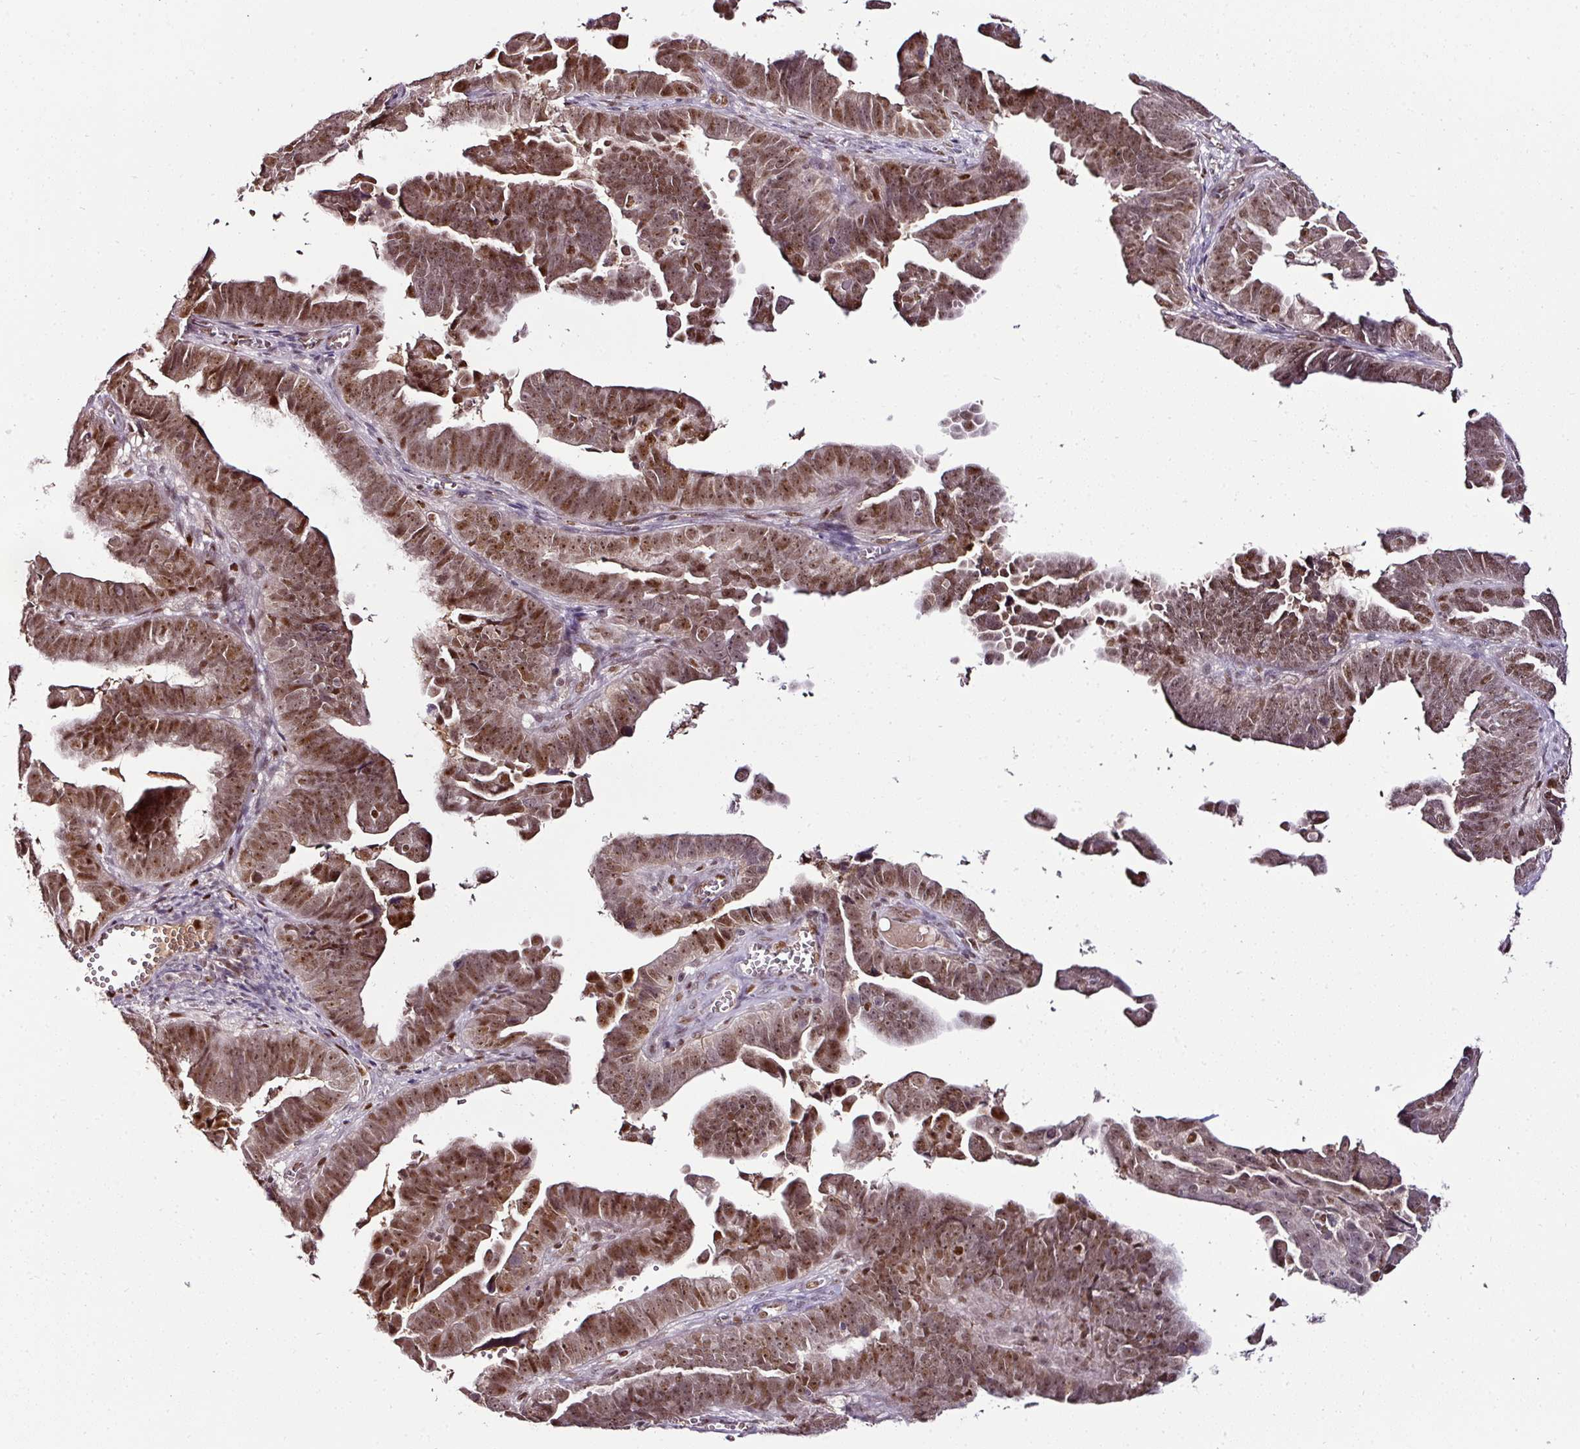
{"staining": {"intensity": "moderate", "quantity": ">75%", "location": "cytoplasmic/membranous,nuclear"}, "tissue": "endometrial cancer", "cell_type": "Tumor cells", "image_type": "cancer", "snomed": [{"axis": "morphology", "description": "Adenocarcinoma, NOS"}, {"axis": "topography", "description": "Endometrium"}], "caption": "This is an image of immunohistochemistry (IHC) staining of endometrial cancer (adenocarcinoma), which shows moderate expression in the cytoplasmic/membranous and nuclear of tumor cells.", "gene": "KLF16", "patient": {"sex": "female", "age": 75}}